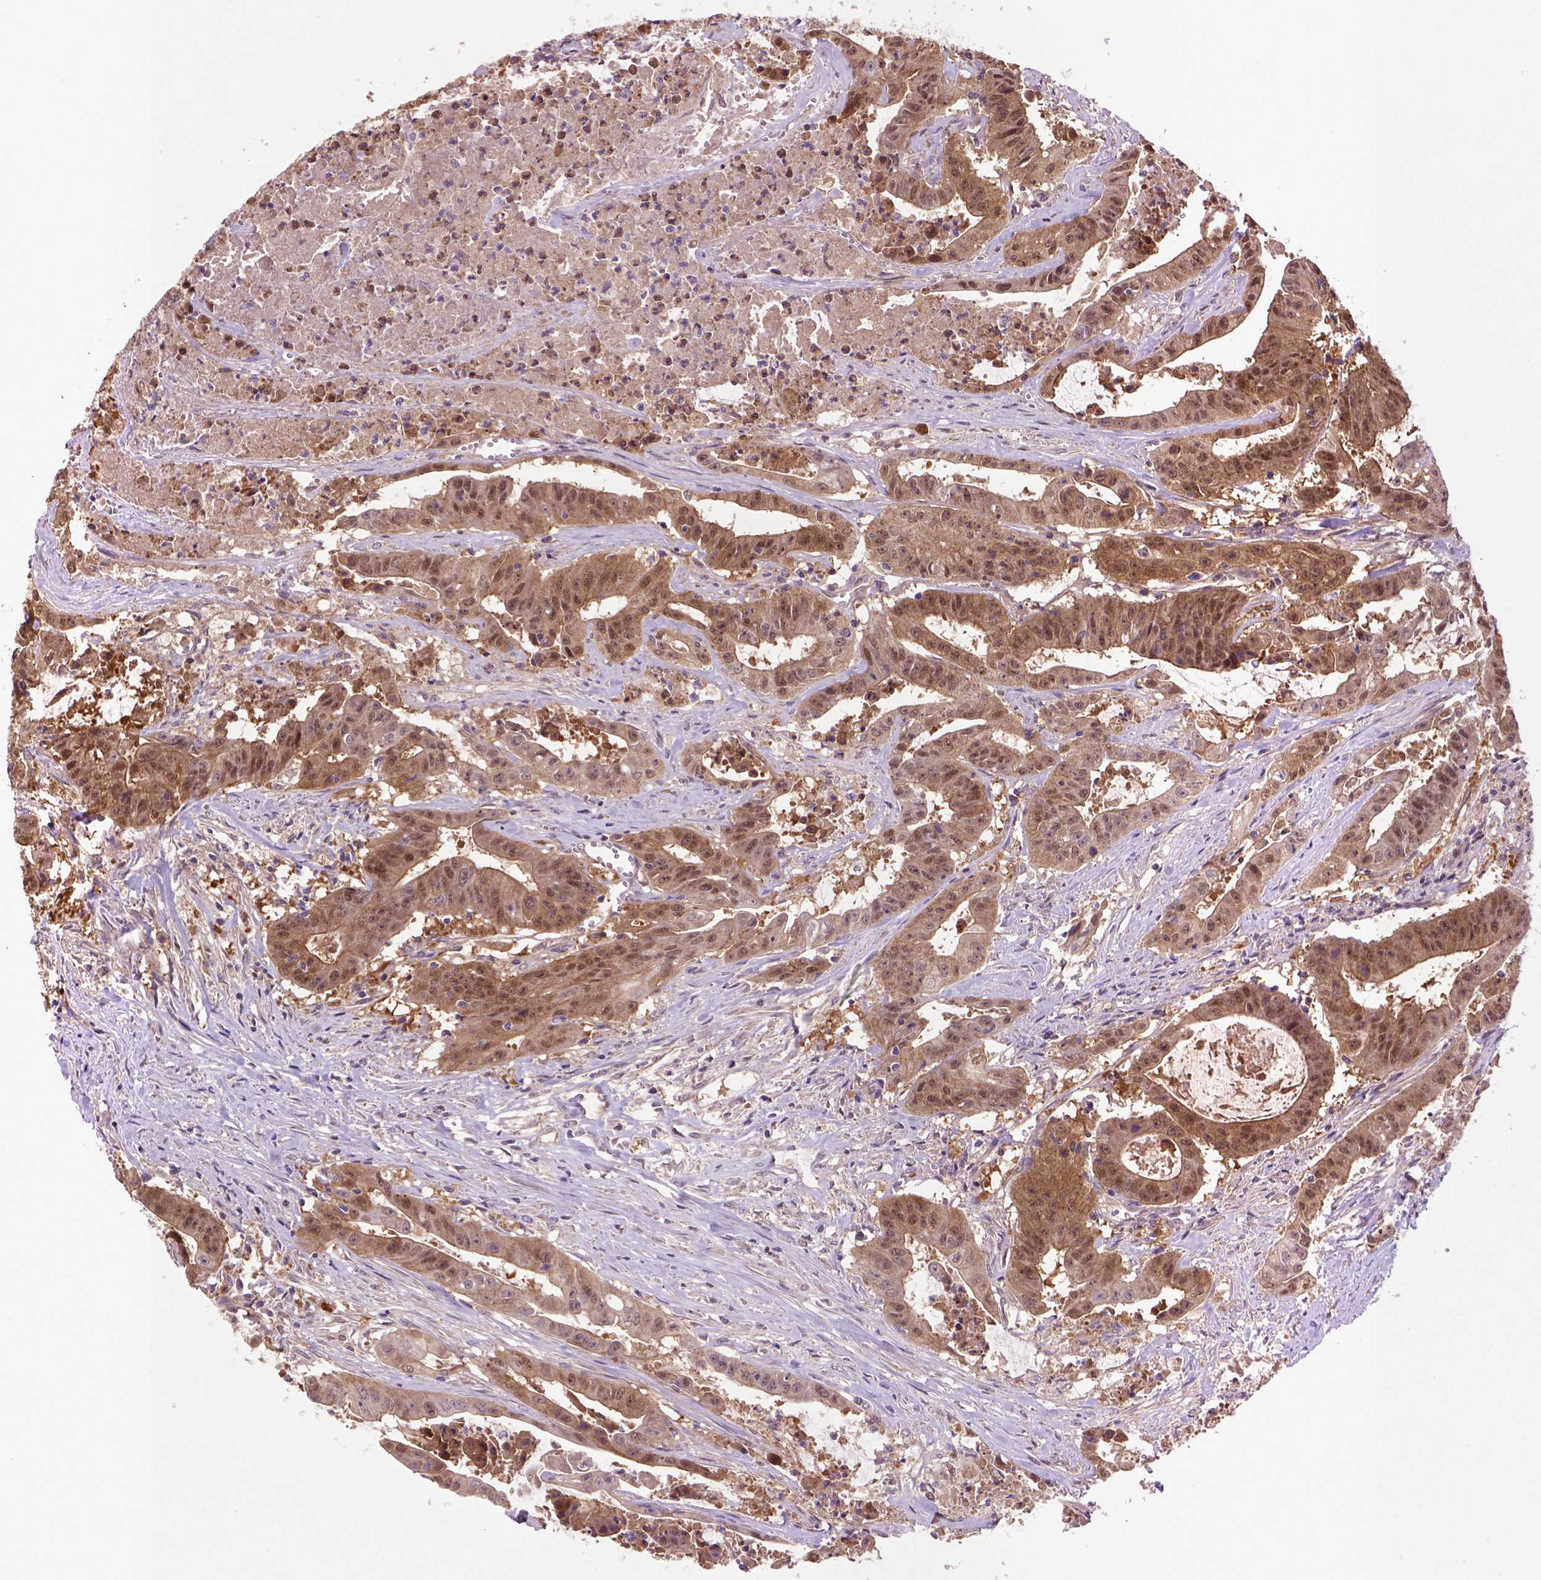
{"staining": {"intensity": "moderate", "quantity": ">75%", "location": "cytoplasmic/membranous"}, "tissue": "colorectal cancer", "cell_type": "Tumor cells", "image_type": "cancer", "snomed": [{"axis": "morphology", "description": "Adenocarcinoma, NOS"}, {"axis": "topography", "description": "Colon"}], "caption": "Colorectal adenocarcinoma tissue exhibits moderate cytoplasmic/membranous staining in about >75% of tumor cells, visualized by immunohistochemistry. (brown staining indicates protein expression, while blue staining denotes nuclei).", "gene": "HSPBP1", "patient": {"sex": "male", "age": 33}}